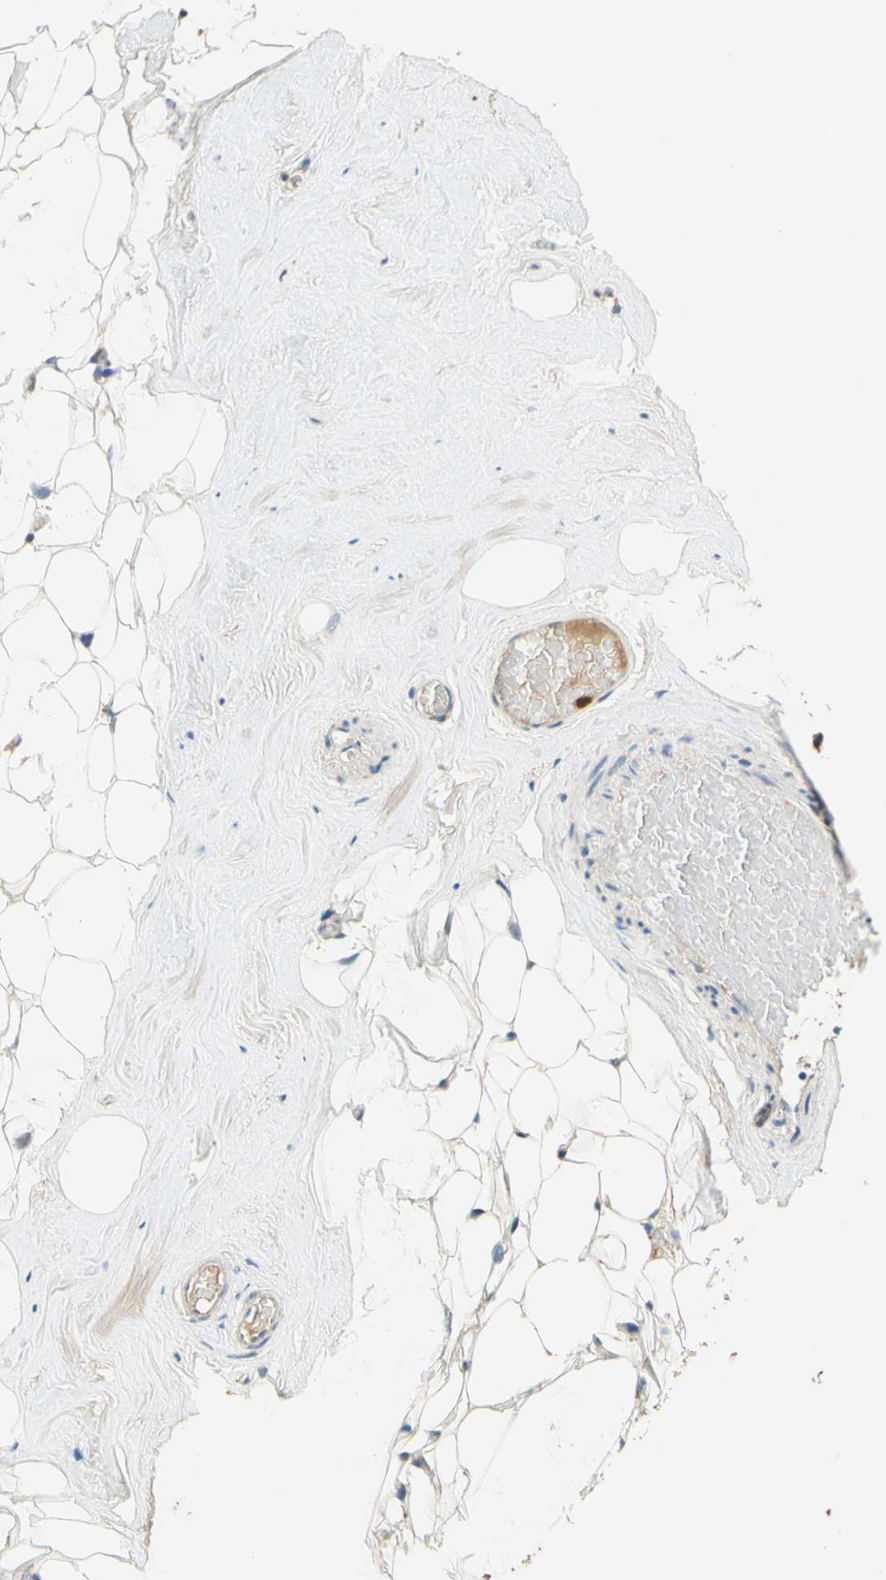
{"staining": {"intensity": "weak", "quantity": ">75%", "location": "cytoplasmic/membranous"}, "tissue": "breast", "cell_type": "Adipocytes", "image_type": "normal", "snomed": [{"axis": "morphology", "description": "Normal tissue, NOS"}, {"axis": "topography", "description": "Breast"}], "caption": "Immunohistochemistry (IHC) (DAB (3,3'-diaminobenzidine)) staining of unremarkable breast reveals weak cytoplasmic/membranous protein positivity in about >75% of adipocytes.", "gene": "ENTREP2", "patient": {"sex": "female", "age": 75}}